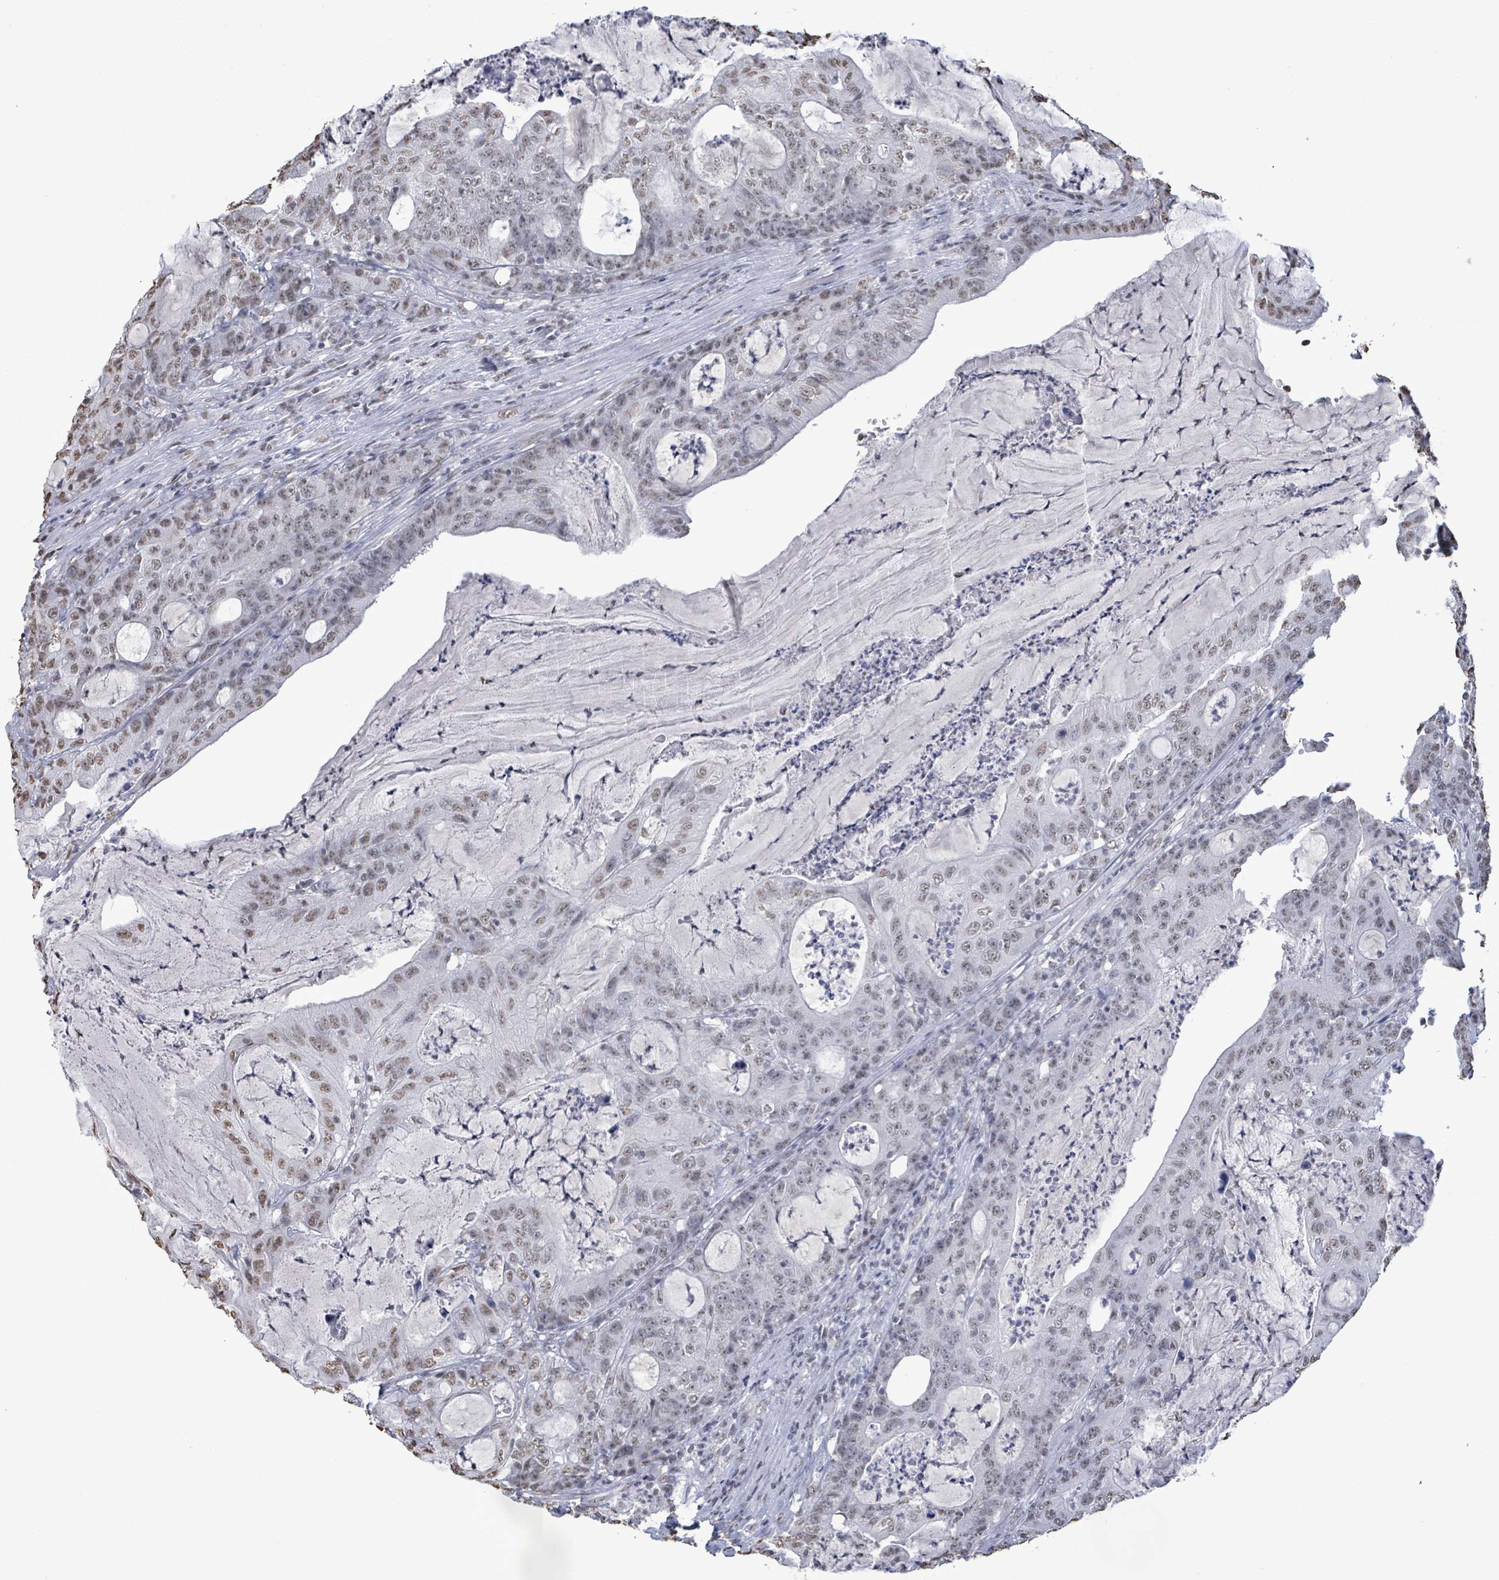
{"staining": {"intensity": "weak", "quantity": ">75%", "location": "nuclear"}, "tissue": "colorectal cancer", "cell_type": "Tumor cells", "image_type": "cancer", "snomed": [{"axis": "morphology", "description": "Adenocarcinoma, NOS"}, {"axis": "topography", "description": "Colon"}], "caption": "Protein expression analysis of colorectal cancer (adenocarcinoma) shows weak nuclear staining in approximately >75% of tumor cells. The staining was performed using DAB to visualize the protein expression in brown, while the nuclei were stained in blue with hematoxylin (Magnification: 20x).", "gene": "SAMD14", "patient": {"sex": "male", "age": 83}}